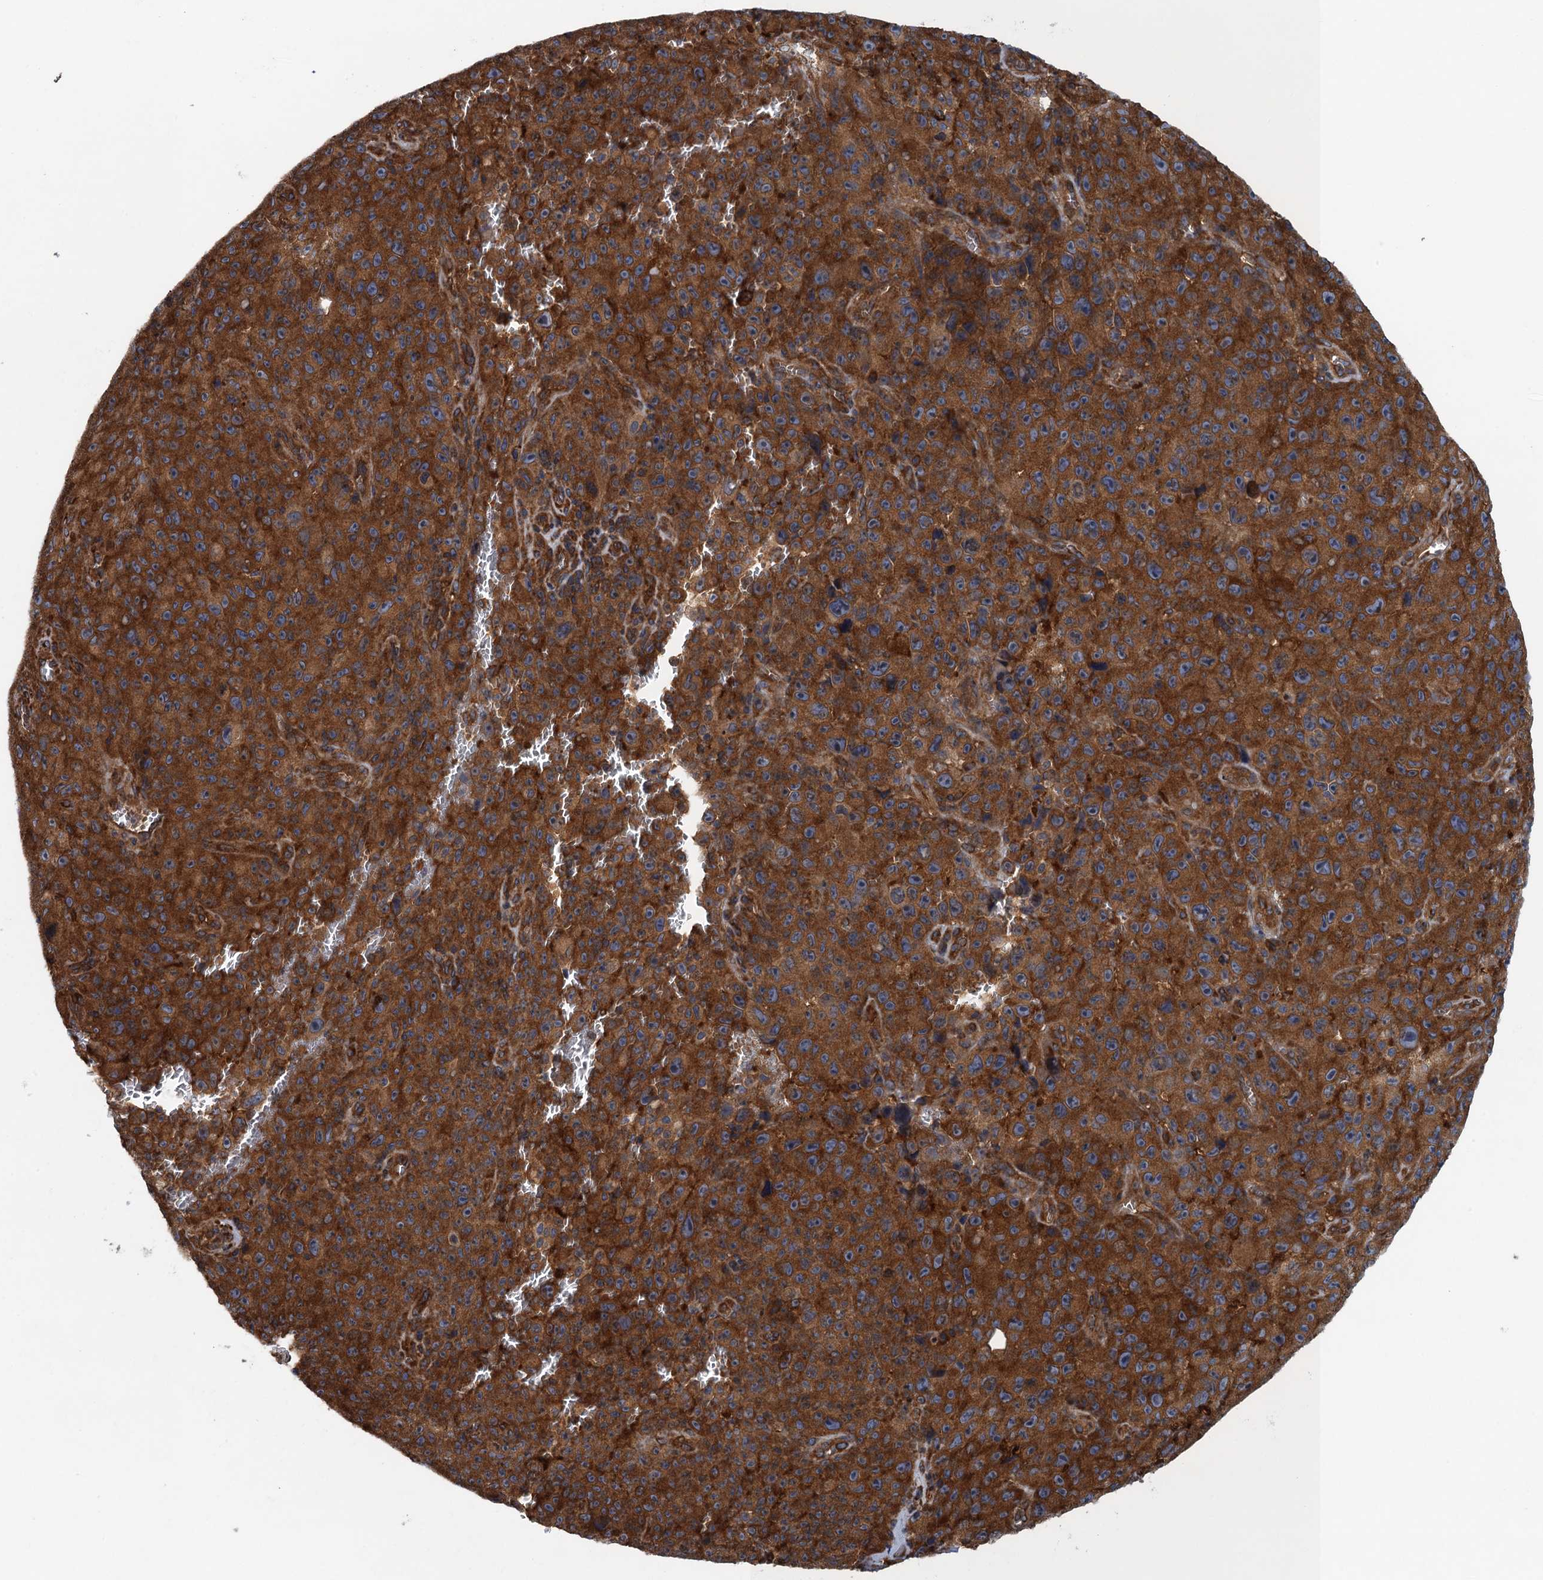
{"staining": {"intensity": "strong", "quantity": ">75%", "location": "cytoplasmic/membranous"}, "tissue": "melanoma", "cell_type": "Tumor cells", "image_type": "cancer", "snomed": [{"axis": "morphology", "description": "Malignant melanoma, NOS"}, {"axis": "topography", "description": "Skin"}], "caption": "Melanoma stained with immunohistochemistry (IHC) shows strong cytoplasmic/membranous expression in approximately >75% of tumor cells.", "gene": "MDM1", "patient": {"sex": "female", "age": 82}}